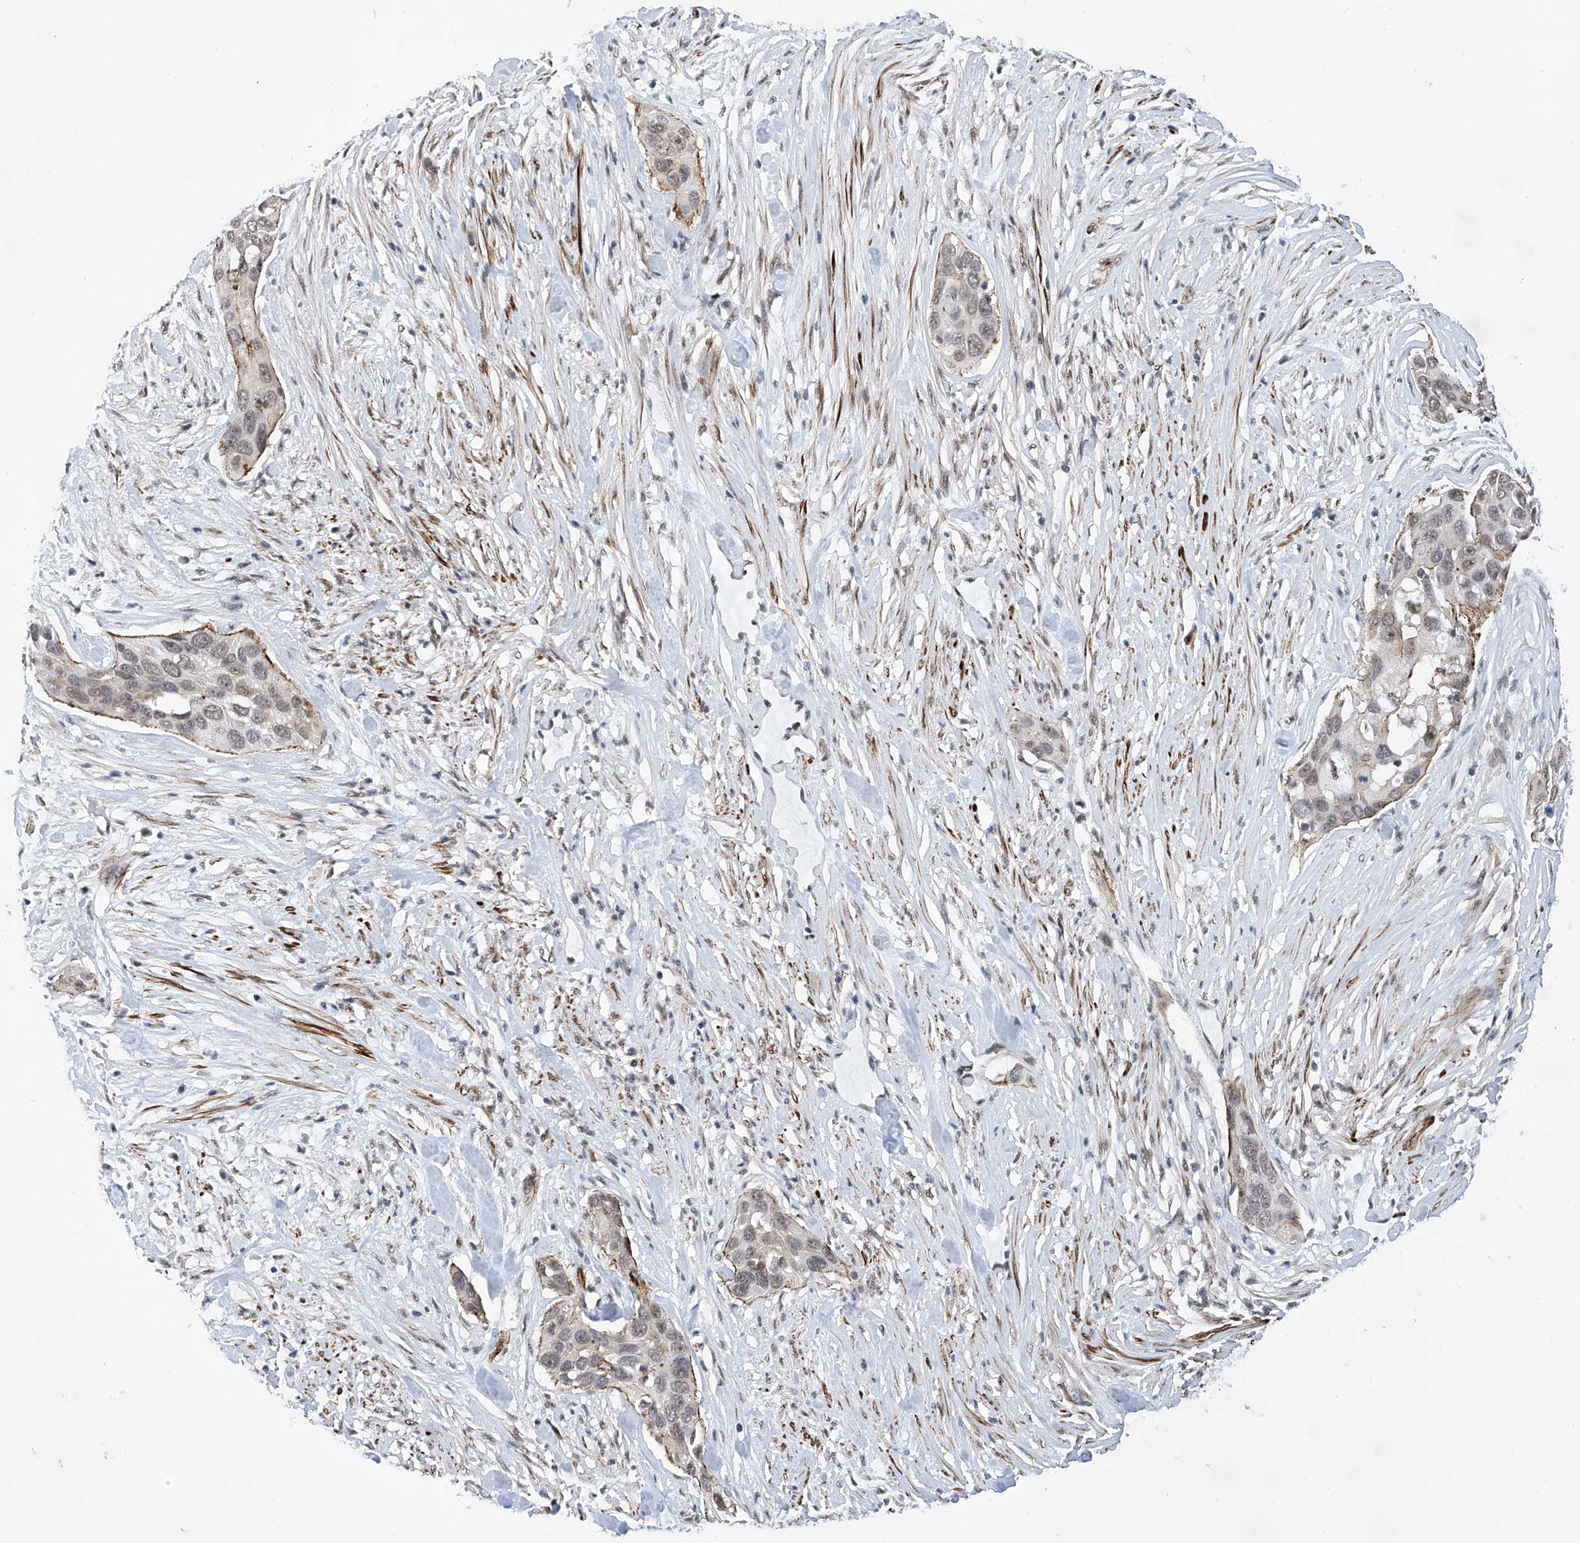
{"staining": {"intensity": "weak", "quantity": "<25%", "location": "nuclear"}, "tissue": "pancreatic cancer", "cell_type": "Tumor cells", "image_type": "cancer", "snomed": [{"axis": "morphology", "description": "Adenocarcinoma, NOS"}, {"axis": "topography", "description": "Pancreas"}], "caption": "This micrograph is of pancreatic cancer (adenocarcinoma) stained with immunohistochemistry to label a protein in brown with the nuclei are counter-stained blue. There is no staining in tumor cells.", "gene": "NFATC4", "patient": {"sex": "female", "age": 60}}